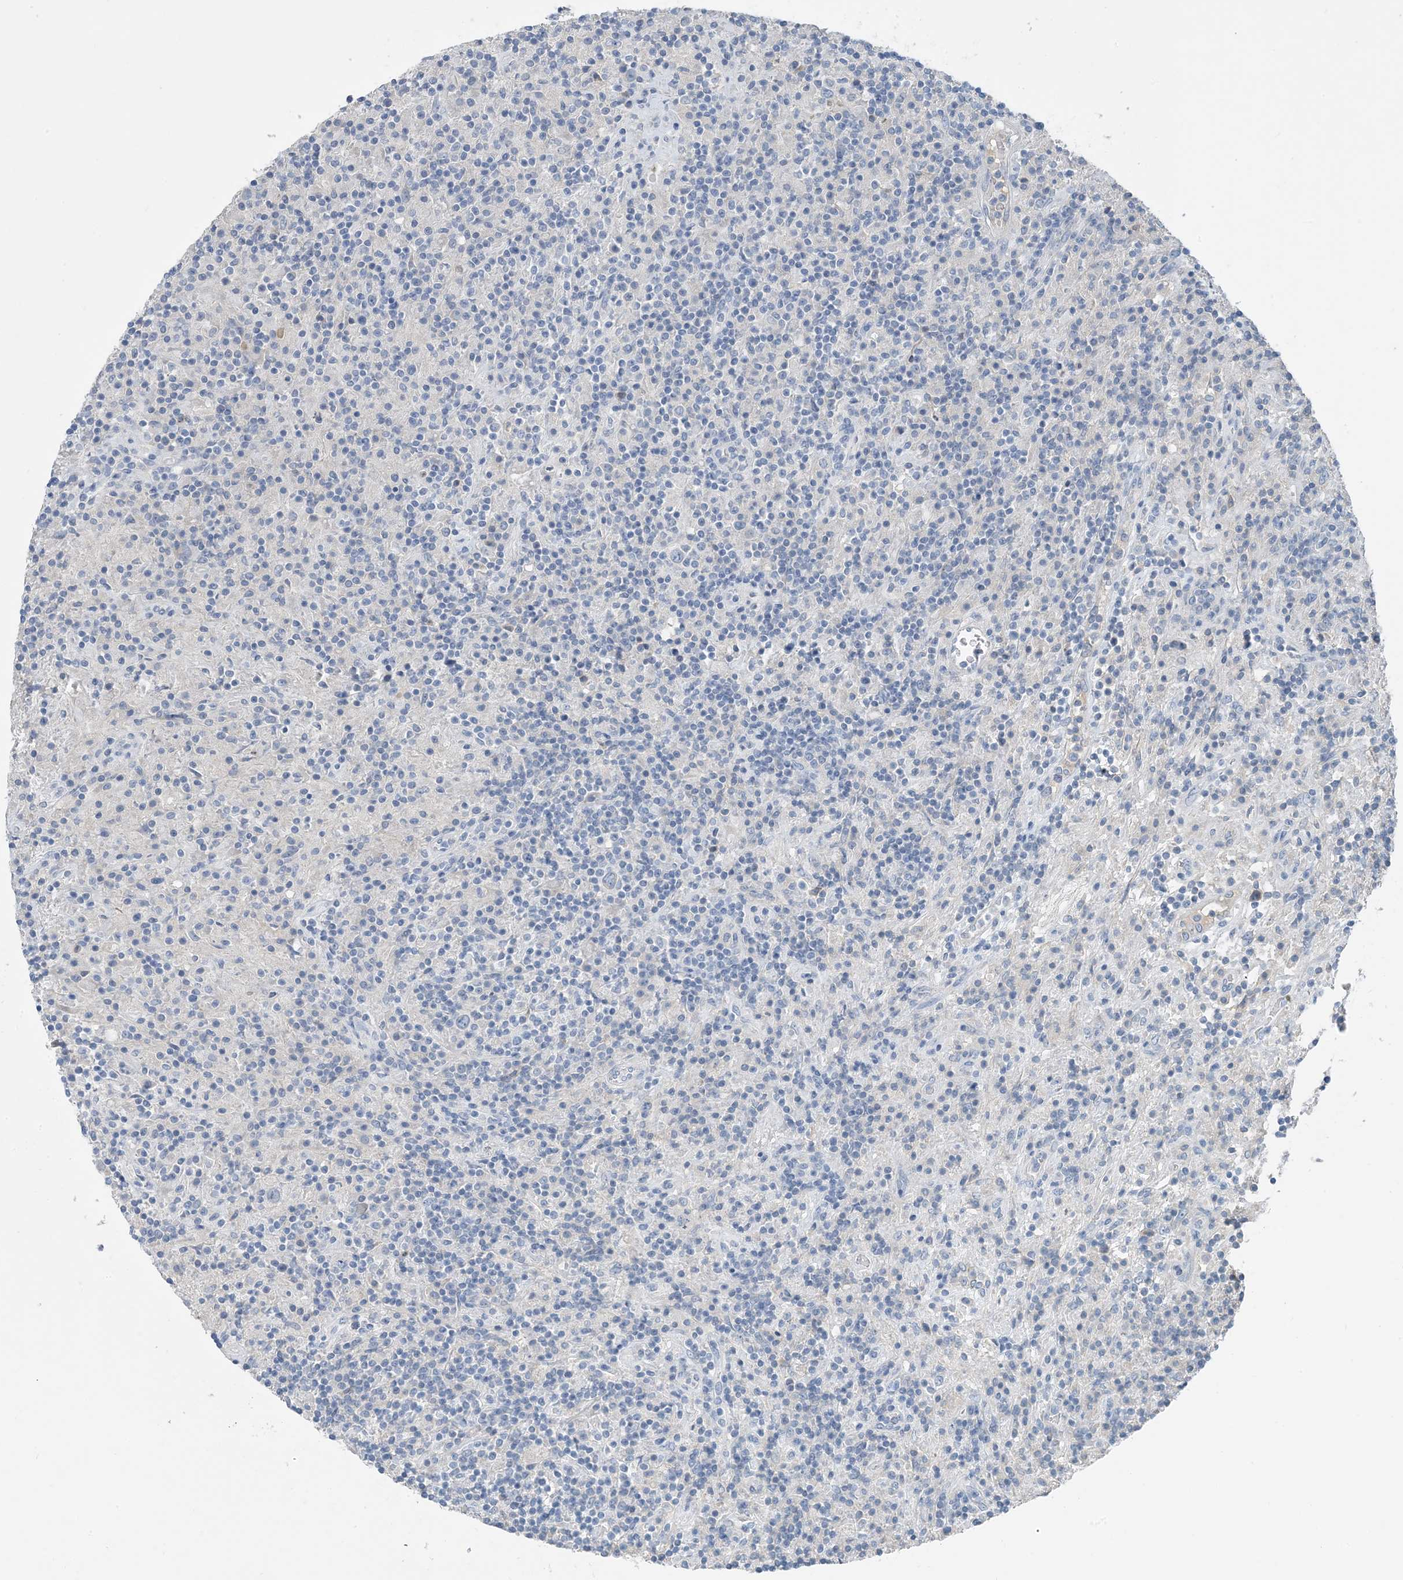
{"staining": {"intensity": "negative", "quantity": "none", "location": "none"}, "tissue": "lymphoma", "cell_type": "Tumor cells", "image_type": "cancer", "snomed": [{"axis": "morphology", "description": "Hodgkin's disease, NOS"}, {"axis": "topography", "description": "Lymph node"}], "caption": "Protein analysis of Hodgkin's disease displays no significant expression in tumor cells. The staining is performed using DAB (3,3'-diaminobenzidine) brown chromogen with nuclei counter-stained in using hematoxylin.", "gene": "CTRL", "patient": {"sex": "male", "age": 70}}